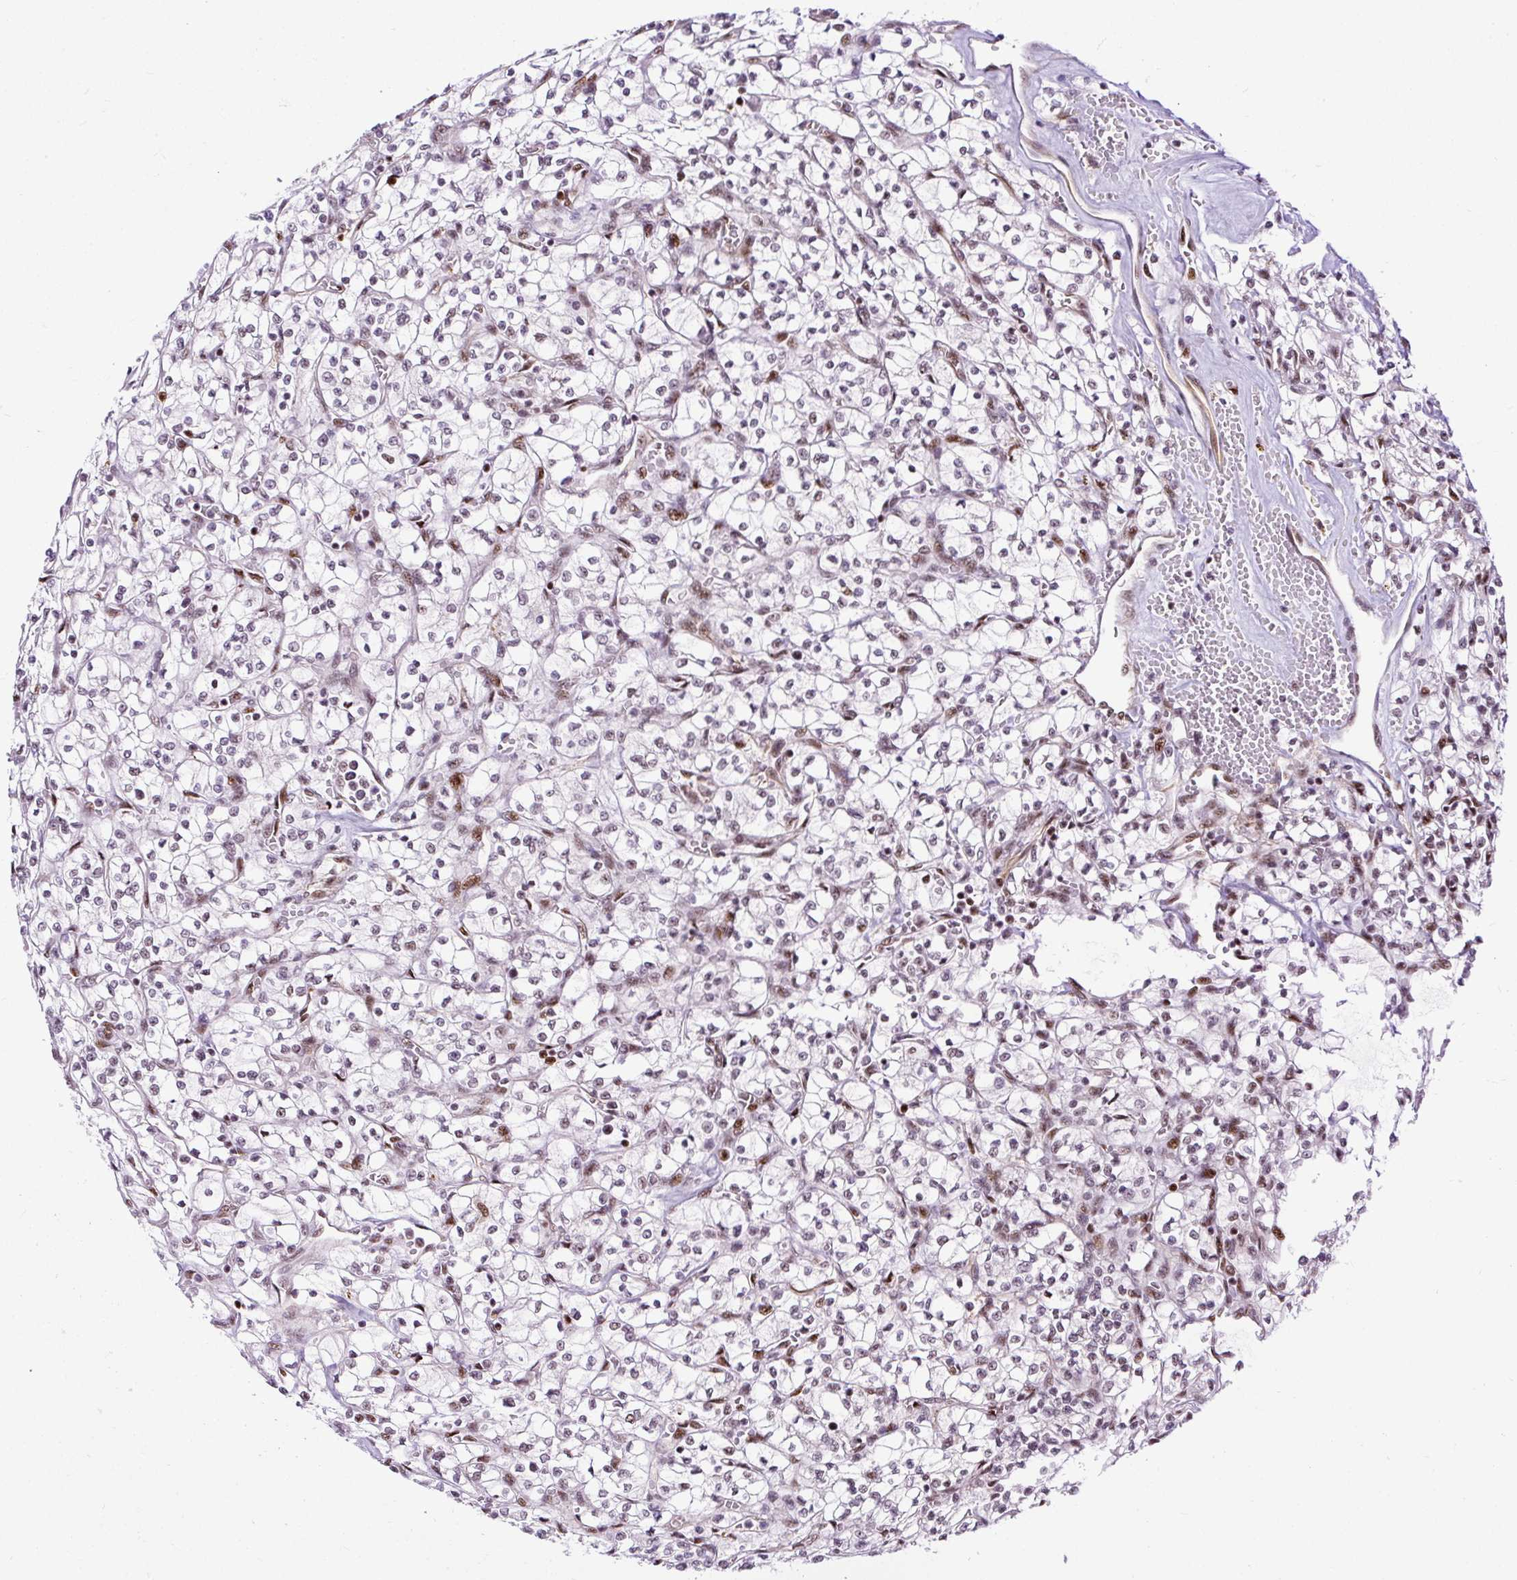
{"staining": {"intensity": "negative", "quantity": "none", "location": "none"}, "tissue": "renal cancer", "cell_type": "Tumor cells", "image_type": "cancer", "snomed": [{"axis": "morphology", "description": "Adenocarcinoma, NOS"}, {"axis": "topography", "description": "Kidney"}], "caption": "DAB immunohistochemical staining of human adenocarcinoma (renal) shows no significant expression in tumor cells.", "gene": "LUC7L2", "patient": {"sex": "female", "age": 64}}